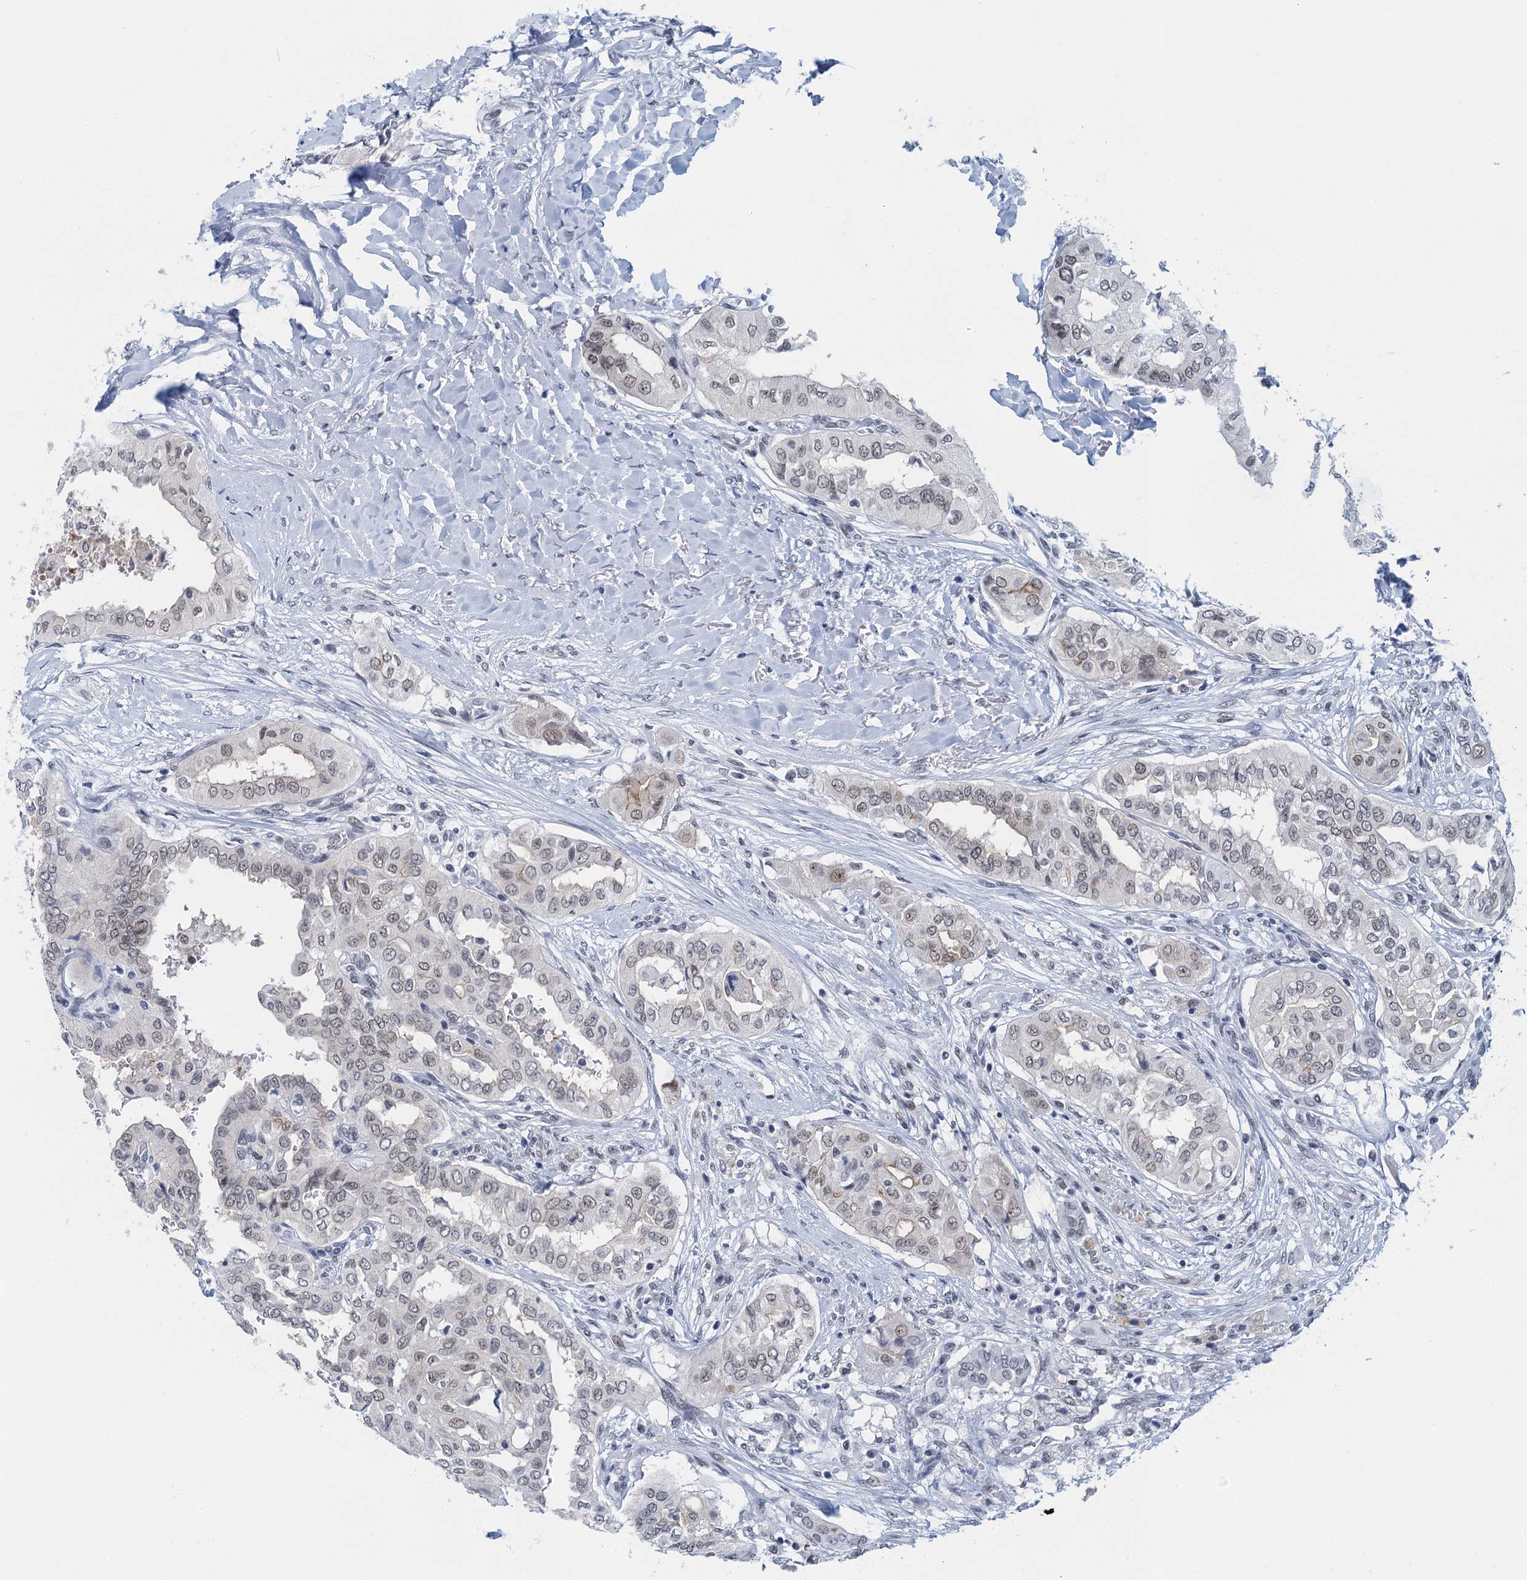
{"staining": {"intensity": "weak", "quantity": "25%-75%", "location": "nuclear"}, "tissue": "thyroid cancer", "cell_type": "Tumor cells", "image_type": "cancer", "snomed": [{"axis": "morphology", "description": "Papillary adenocarcinoma, NOS"}, {"axis": "topography", "description": "Thyroid gland"}], "caption": "Human thyroid cancer stained with a protein marker shows weak staining in tumor cells.", "gene": "EPS8L1", "patient": {"sex": "female", "age": 59}}